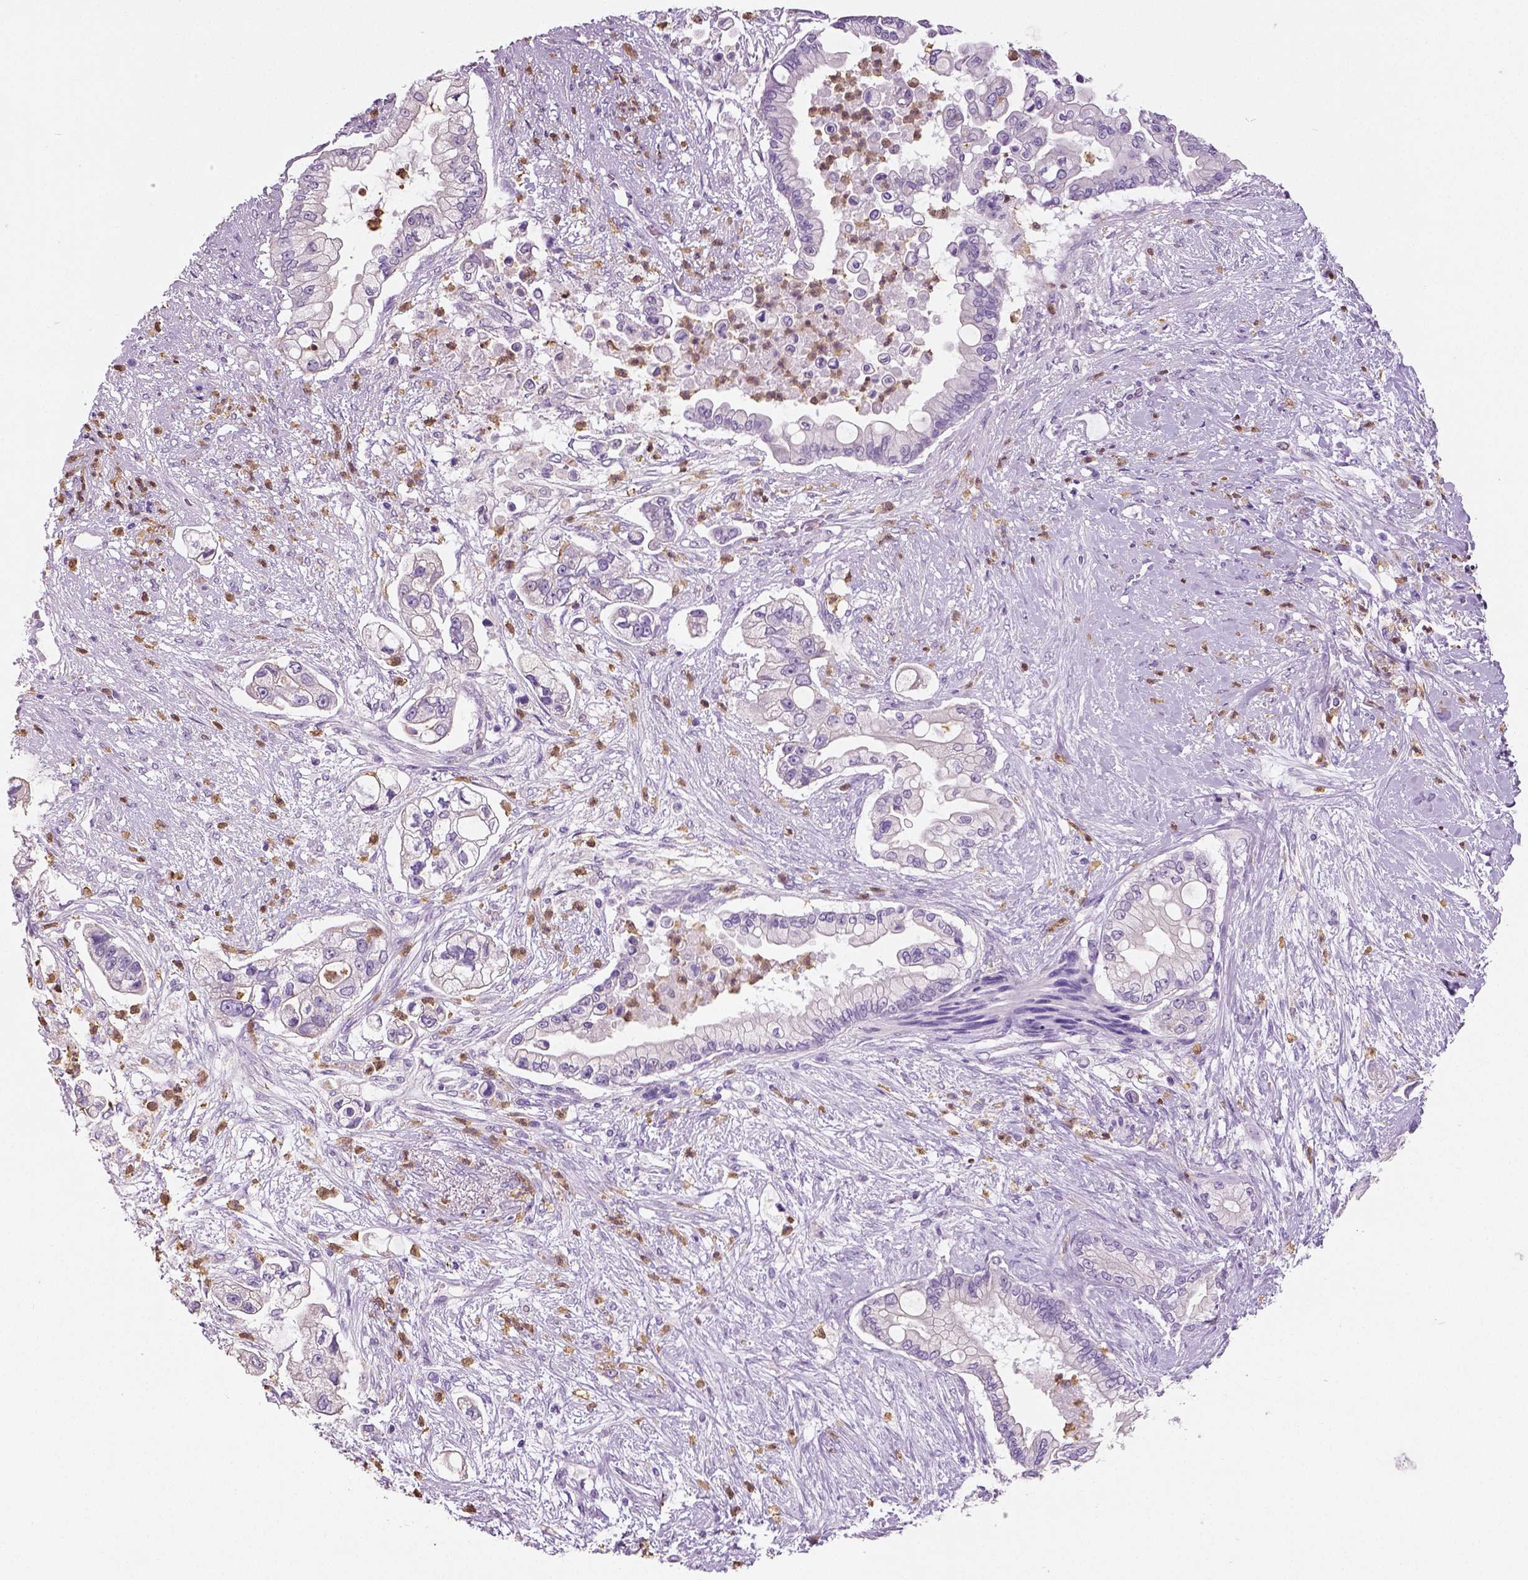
{"staining": {"intensity": "negative", "quantity": "none", "location": "none"}, "tissue": "pancreatic cancer", "cell_type": "Tumor cells", "image_type": "cancer", "snomed": [{"axis": "morphology", "description": "Adenocarcinoma, NOS"}, {"axis": "topography", "description": "Pancreas"}], "caption": "A histopathology image of human pancreatic cancer (adenocarcinoma) is negative for staining in tumor cells.", "gene": "NECAB2", "patient": {"sex": "female", "age": 69}}